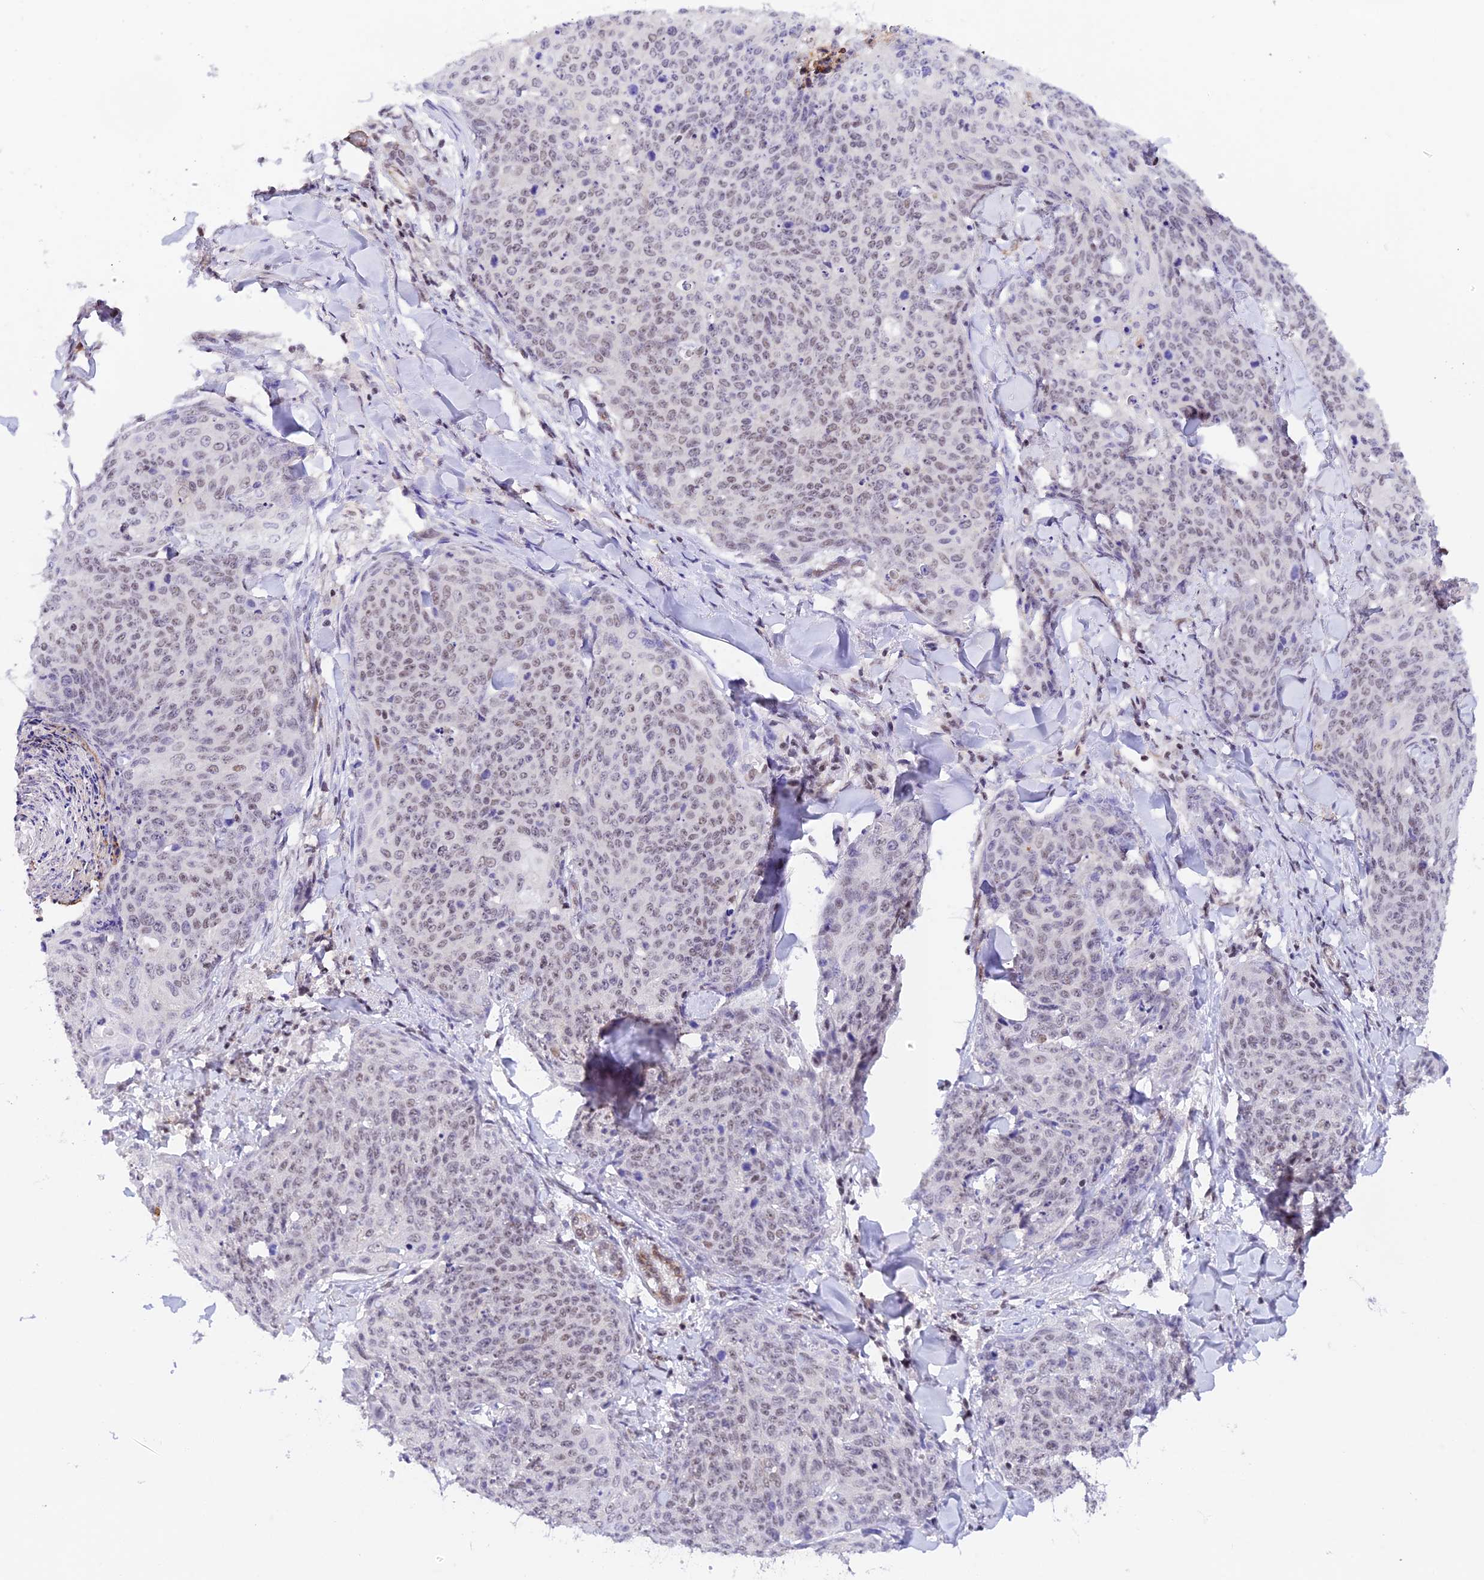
{"staining": {"intensity": "weak", "quantity": "25%-75%", "location": "nuclear"}, "tissue": "skin cancer", "cell_type": "Tumor cells", "image_type": "cancer", "snomed": [{"axis": "morphology", "description": "Squamous cell carcinoma, NOS"}, {"axis": "topography", "description": "Skin"}, {"axis": "topography", "description": "Vulva"}], "caption": "Brown immunohistochemical staining in human squamous cell carcinoma (skin) reveals weak nuclear expression in approximately 25%-75% of tumor cells.", "gene": "THAP11", "patient": {"sex": "female", "age": 85}}